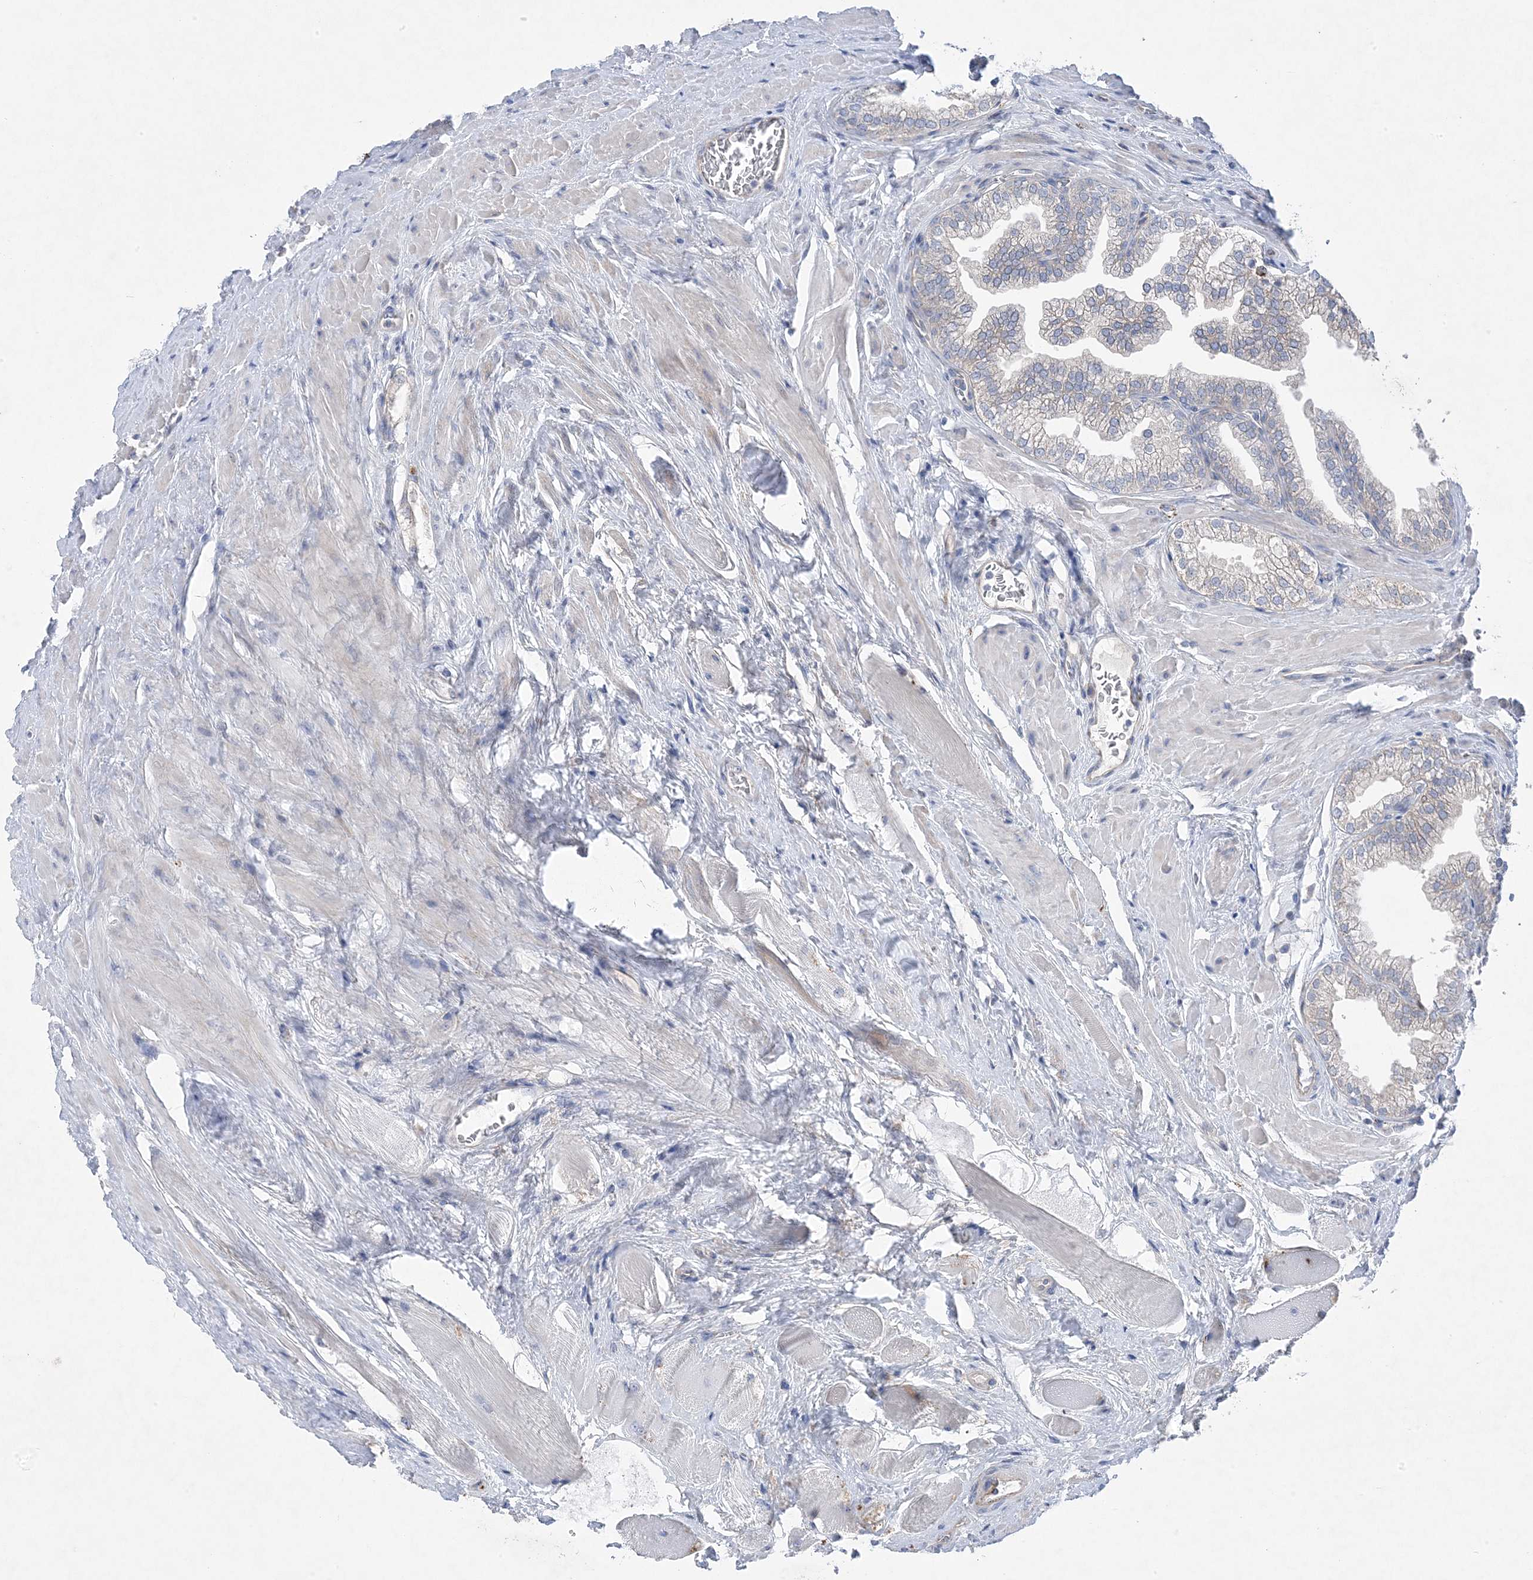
{"staining": {"intensity": "negative", "quantity": "none", "location": "none"}, "tissue": "prostate cancer", "cell_type": "Tumor cells", "image_type": "cancer", "snomed": [{"axis": "morphology", "description": "Adenocarcinoma, High grade"}, {"axis": "topography", "description": "Prostate"}], "caption": "Immunohistochemical staining of adenocarcinoma (high-grade) (prostate) shows no significant staining in tumor cells.", "gene": "ANAPC1", "patient": {"sex": "male", "age": 58}}